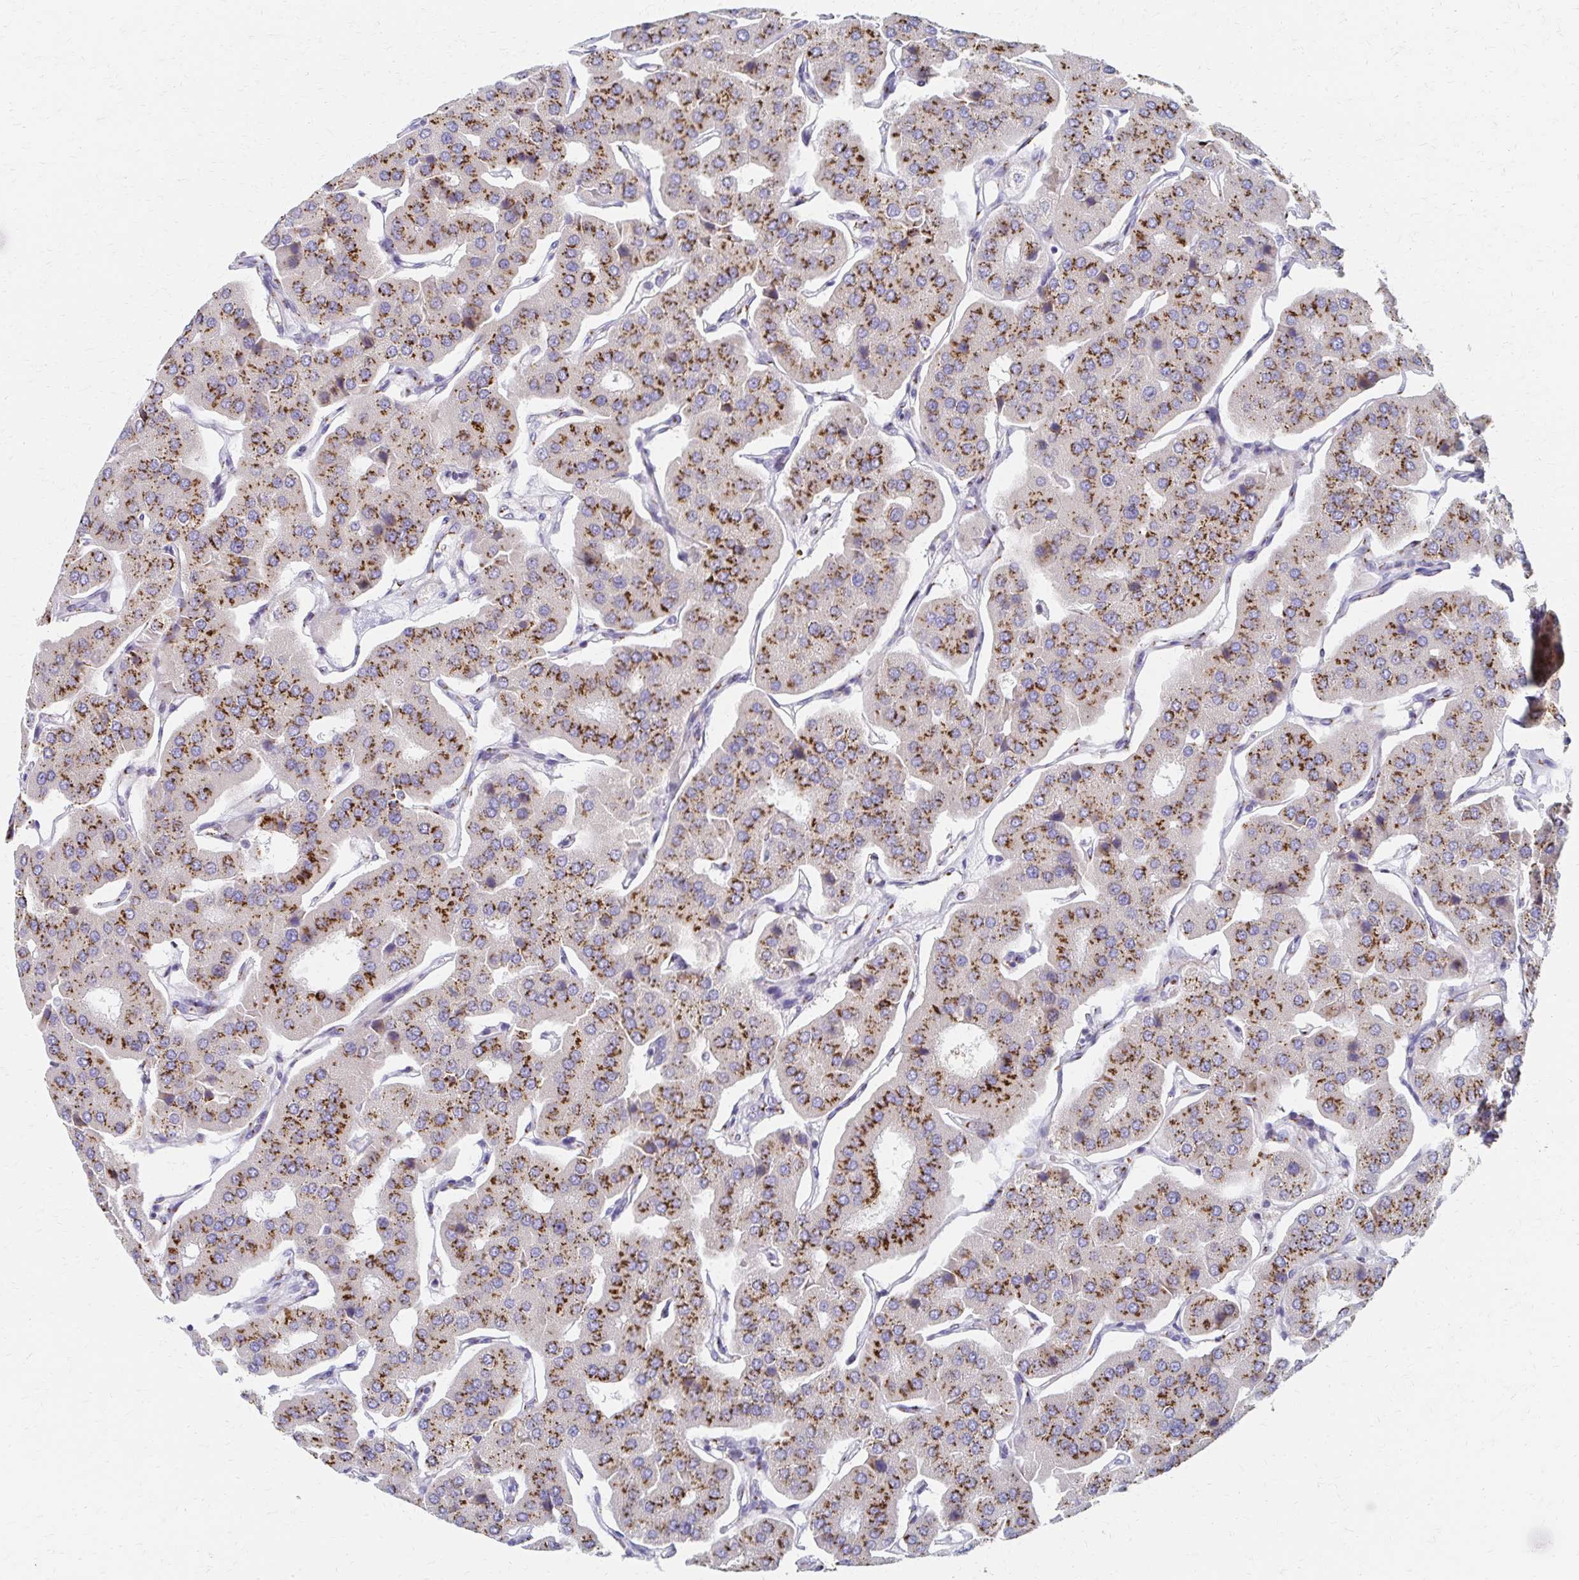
{"staining": {"intensity": "moderate", "quantity": ">75%", "location": "cytoplasmic/membranous"}, "tissue": "parathyroid gland", "cell_type": "Glandular cells", "image_type": "normal", "snomed": [{"axis": "morphology", "description": "Normal tissue, NOS"}, {"axis": "morphology", "description": "Adenoma, NOS"}, {"axis": "topography", "description": "Parathyroid gland"}], "caption": "Immunohistochemistry (IHC) image of benign parathyroid gland: human parathyroid gland stained using immunohistochemistry (IHC) shows medium levels of moderate protein expression localized specifically in the cytoplasmic/membranous of glandular cells, appearing as a cytoplasmic/membranous brown color.", "gene": "ENSG00000254692", "patient": {"sex": "female", "age": 86}}